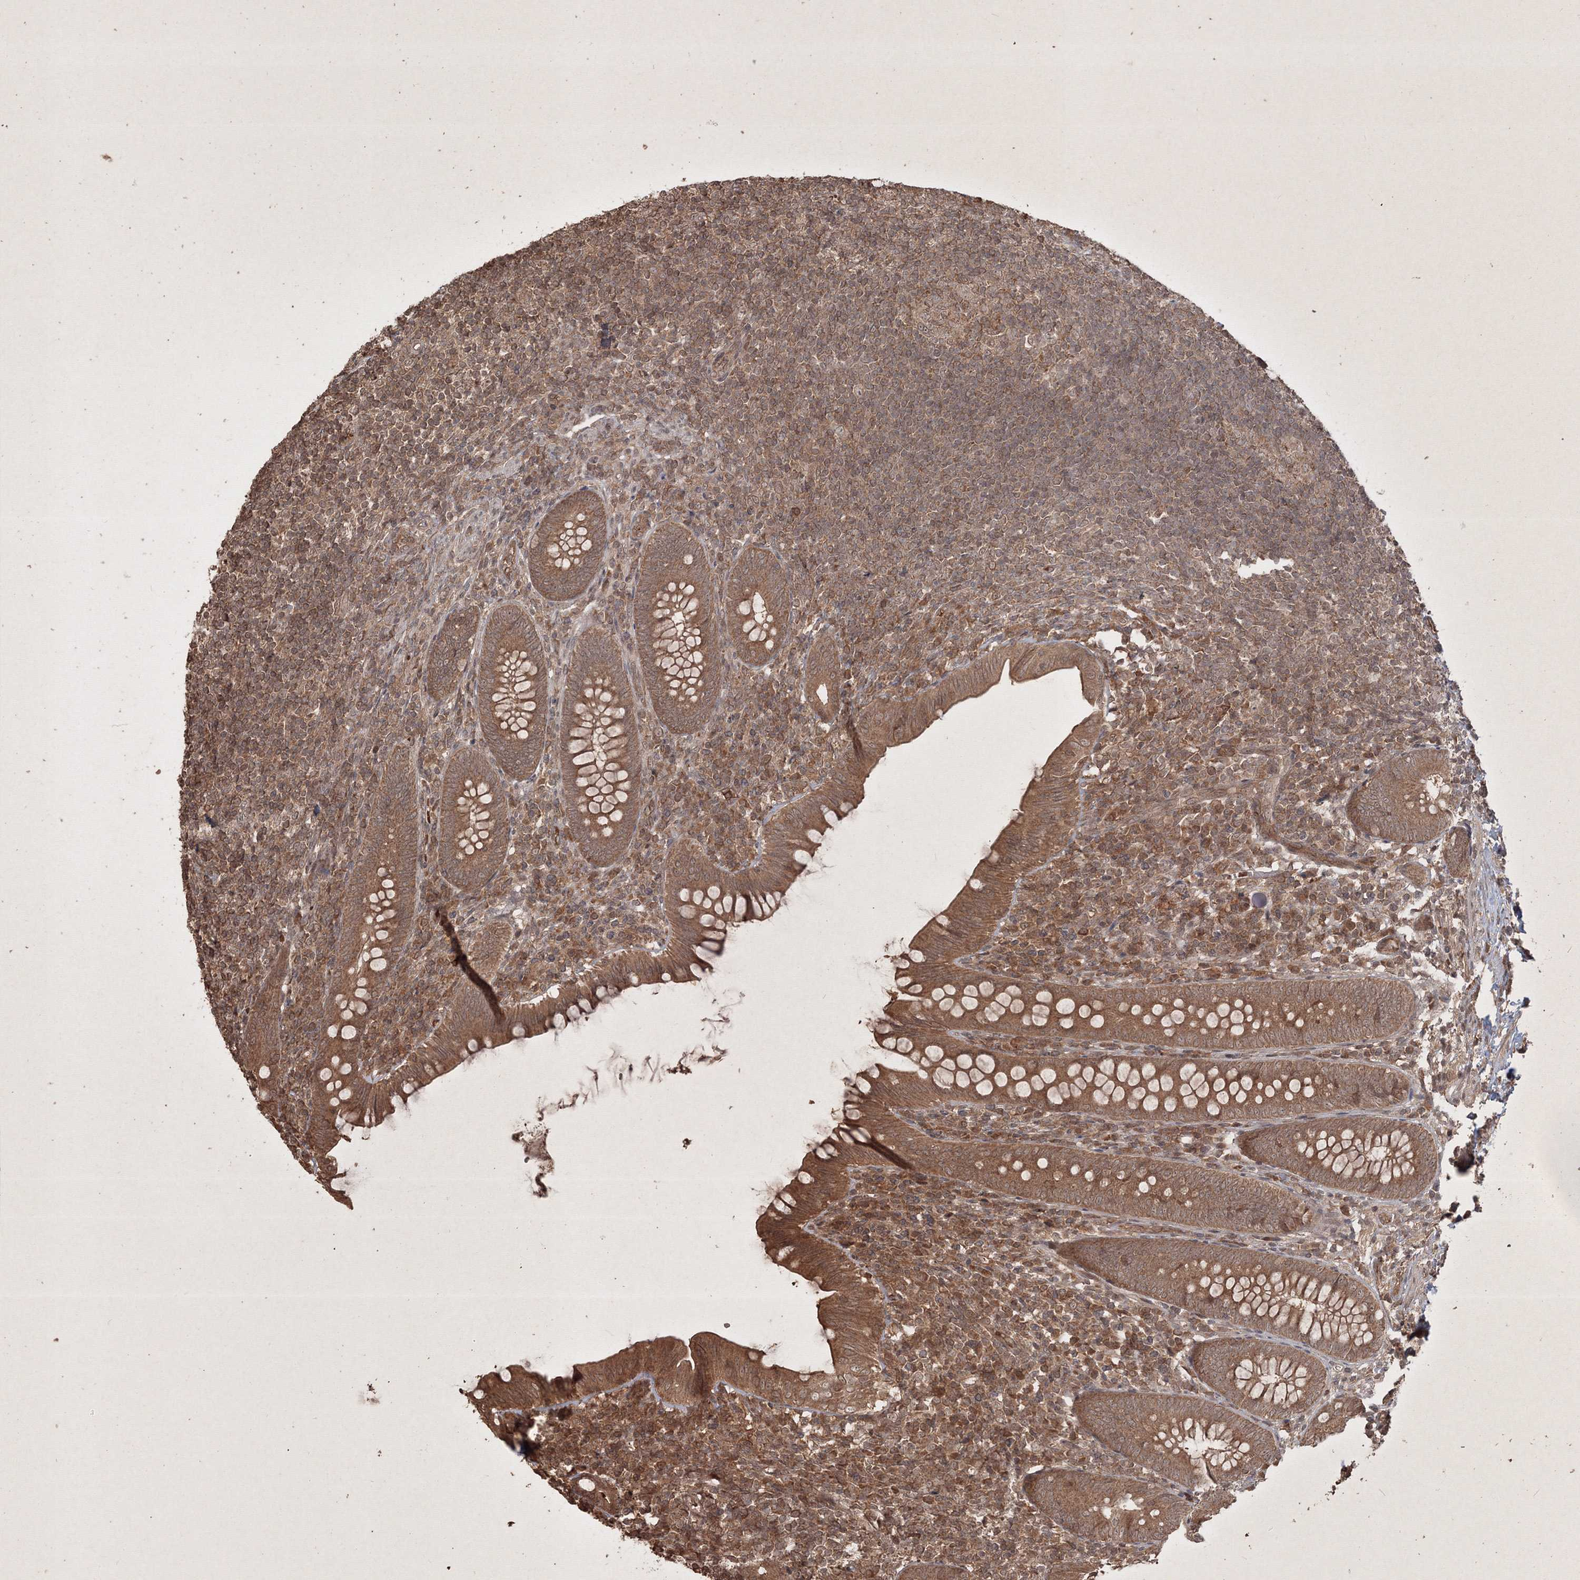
{"staining": {"intensity": "moderate", "quantity": ">75%", "location": "cytoplasmic/membranous"}, "tissue": "appendix", "cell_type": "Glandular cells", "image_type": "normal", "snomed": [{"axis": "morphology", "description": "Normal tissue, NOS"}, {"axis": "topography", "description": "Appendix"}], "caption": "Appendix stained with DAB IHC shows medium levels of moderate cytoplasmic/membranous expression in about >75% of glandular cells.", "gene": "PELI3", "patient": {"sex": "male", "age": 14}}